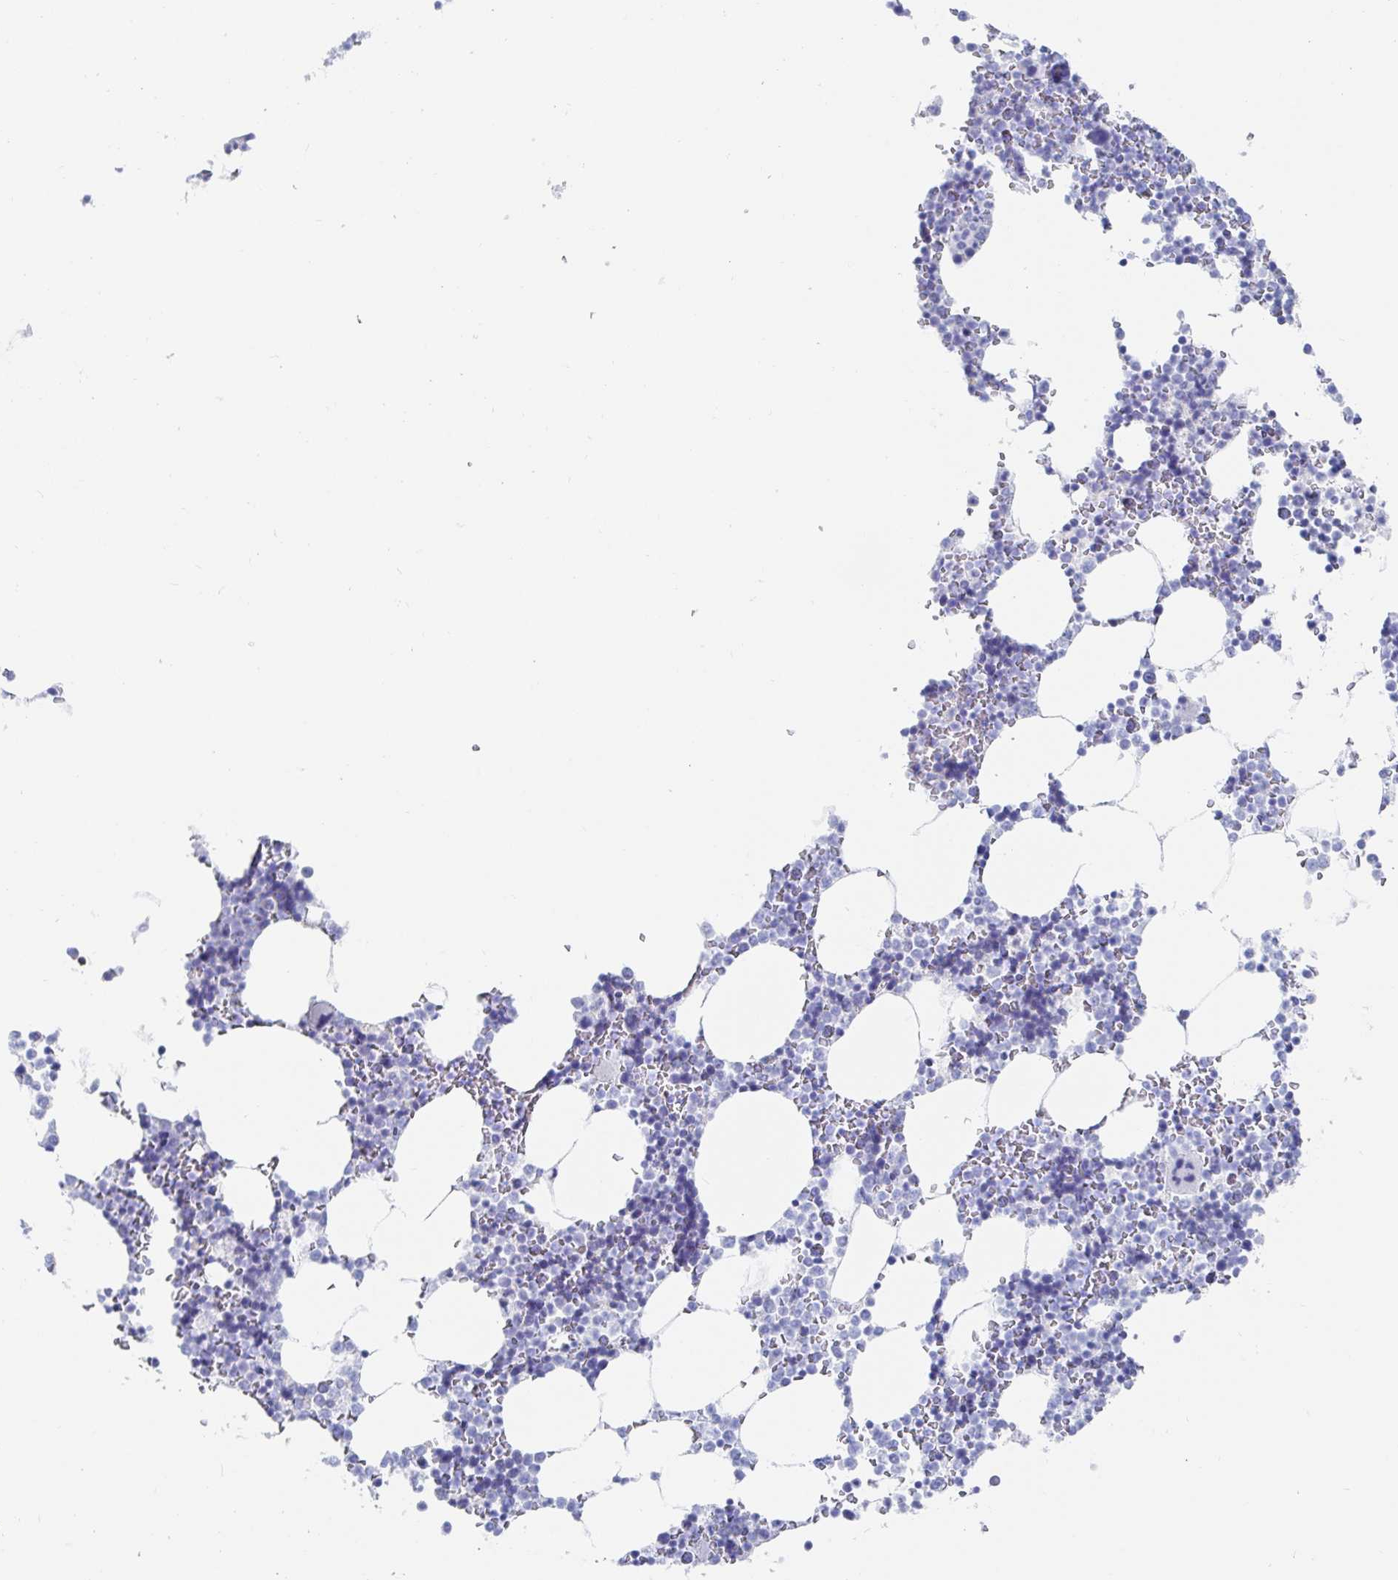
{"staining": {"intensity": "negative", "quantity": "none", "location": "none"}, "tissue": "bone marrow", "cell_type": "Hematopoietic cells", "image_type": "normal", "snomed": [{"axis": "morphology", "description": "Normal tissue, NOS"}, {"axis": "topography", "description": "Bone marrow"}], "caption": "Human bone marrow stained for a protein using IHC reveals no positivity in hematopoietic cells.", "gene": "PACSIN1", "patient": {"sex": "female", "age": 42}}